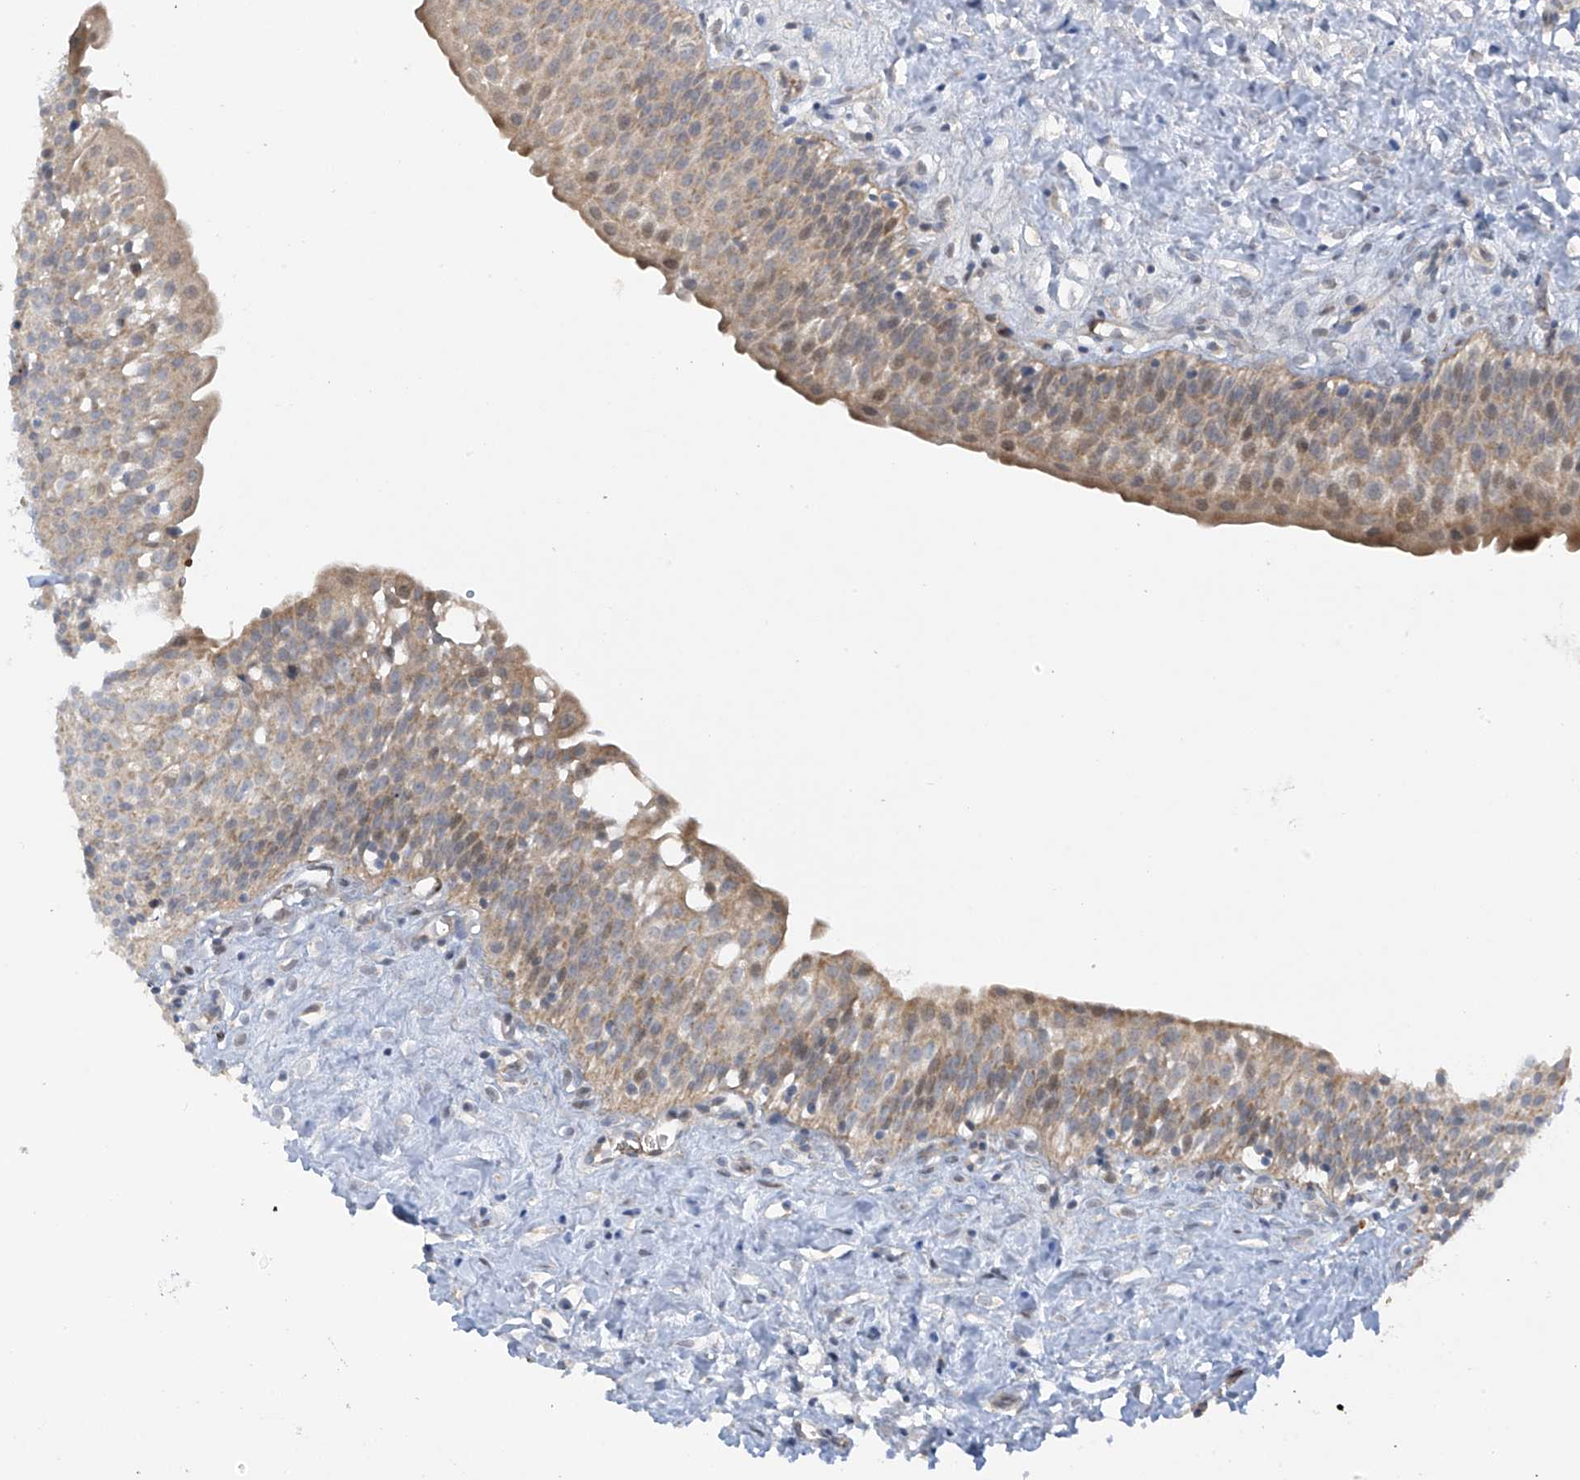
{"staining": {"intensity": "weak", "quantity": ">75%", "location": "cytoplasmic/membranous"}, "tissue": "urinary bladder", "cell_type": "Urothelial cells", "image_type": "normal", "snomed": [{"axis": "morphology", "description": "Normal tissue, NOS"}, {"axis": "topography", "description": "Urinary bladder"}], "caption": "Protein staining of unremarkable urinary bladder demonstrates weak cytoplasmic/membranous positivity in approximately >75% of urothelial cells.", "gene": "METTL18", "patient": {"sex": "male", "age": 51}}